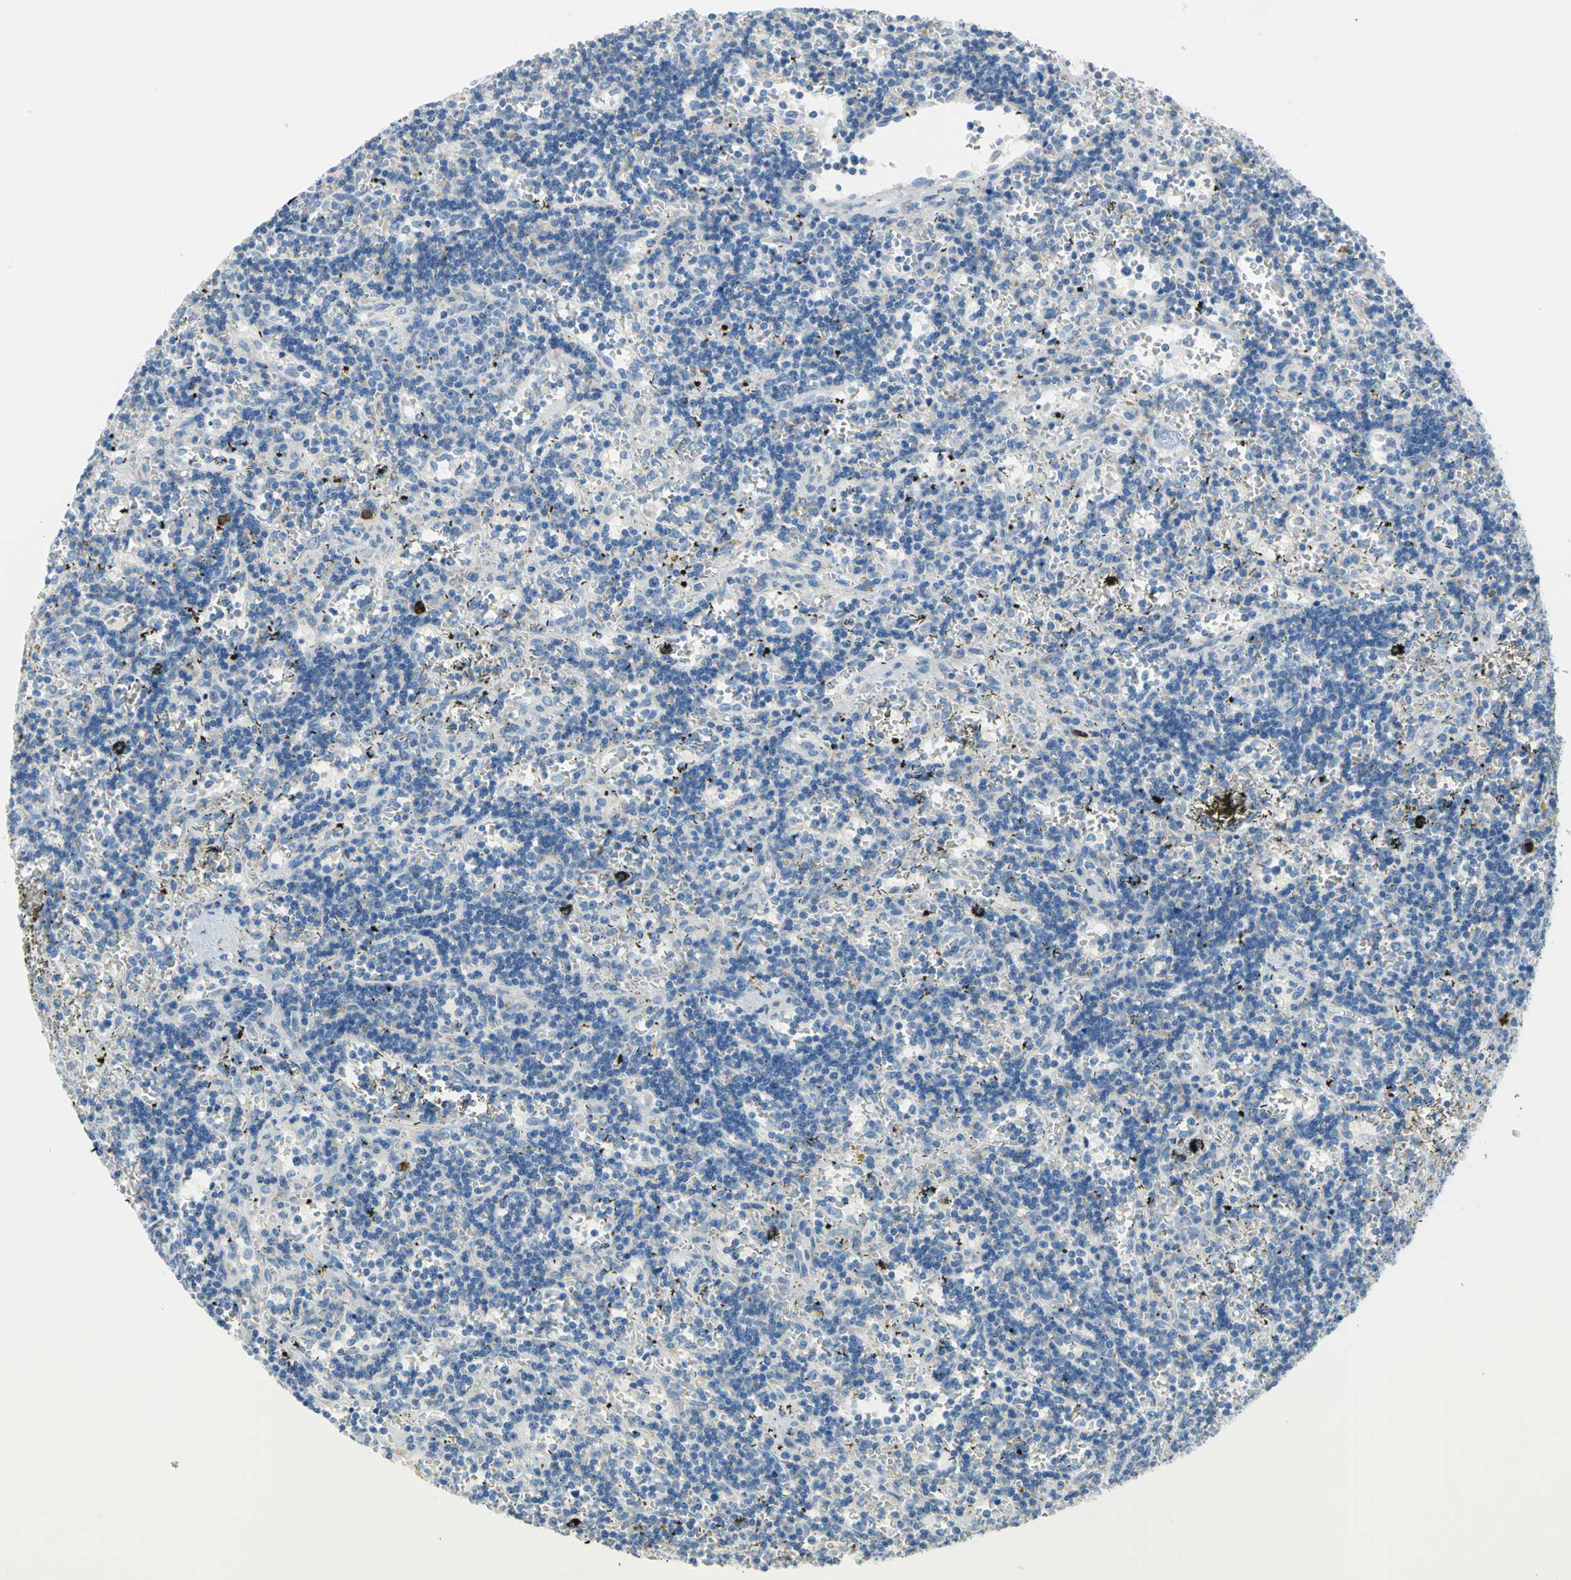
{"staining": {"intensity": "negative", "quantity": "none", "location": "none"}, "tissue": "lymphoma", "cell_type": "Tumor cells", "image_type": "cancer", "snomed": [{"axis": "morphology", "description": "Malignant lymphoma, non-Hodgkin's type, Low grade"}, {"axis": "topography", "description": "Spleen"}], "caption": "Immunohistochemistry of human low-grade malignant lymphoma, non-Hodgkin's type shows no expression in tumor cells.", "gene": "ALOX15", "patient": {"sex": "male", "age": 60}}